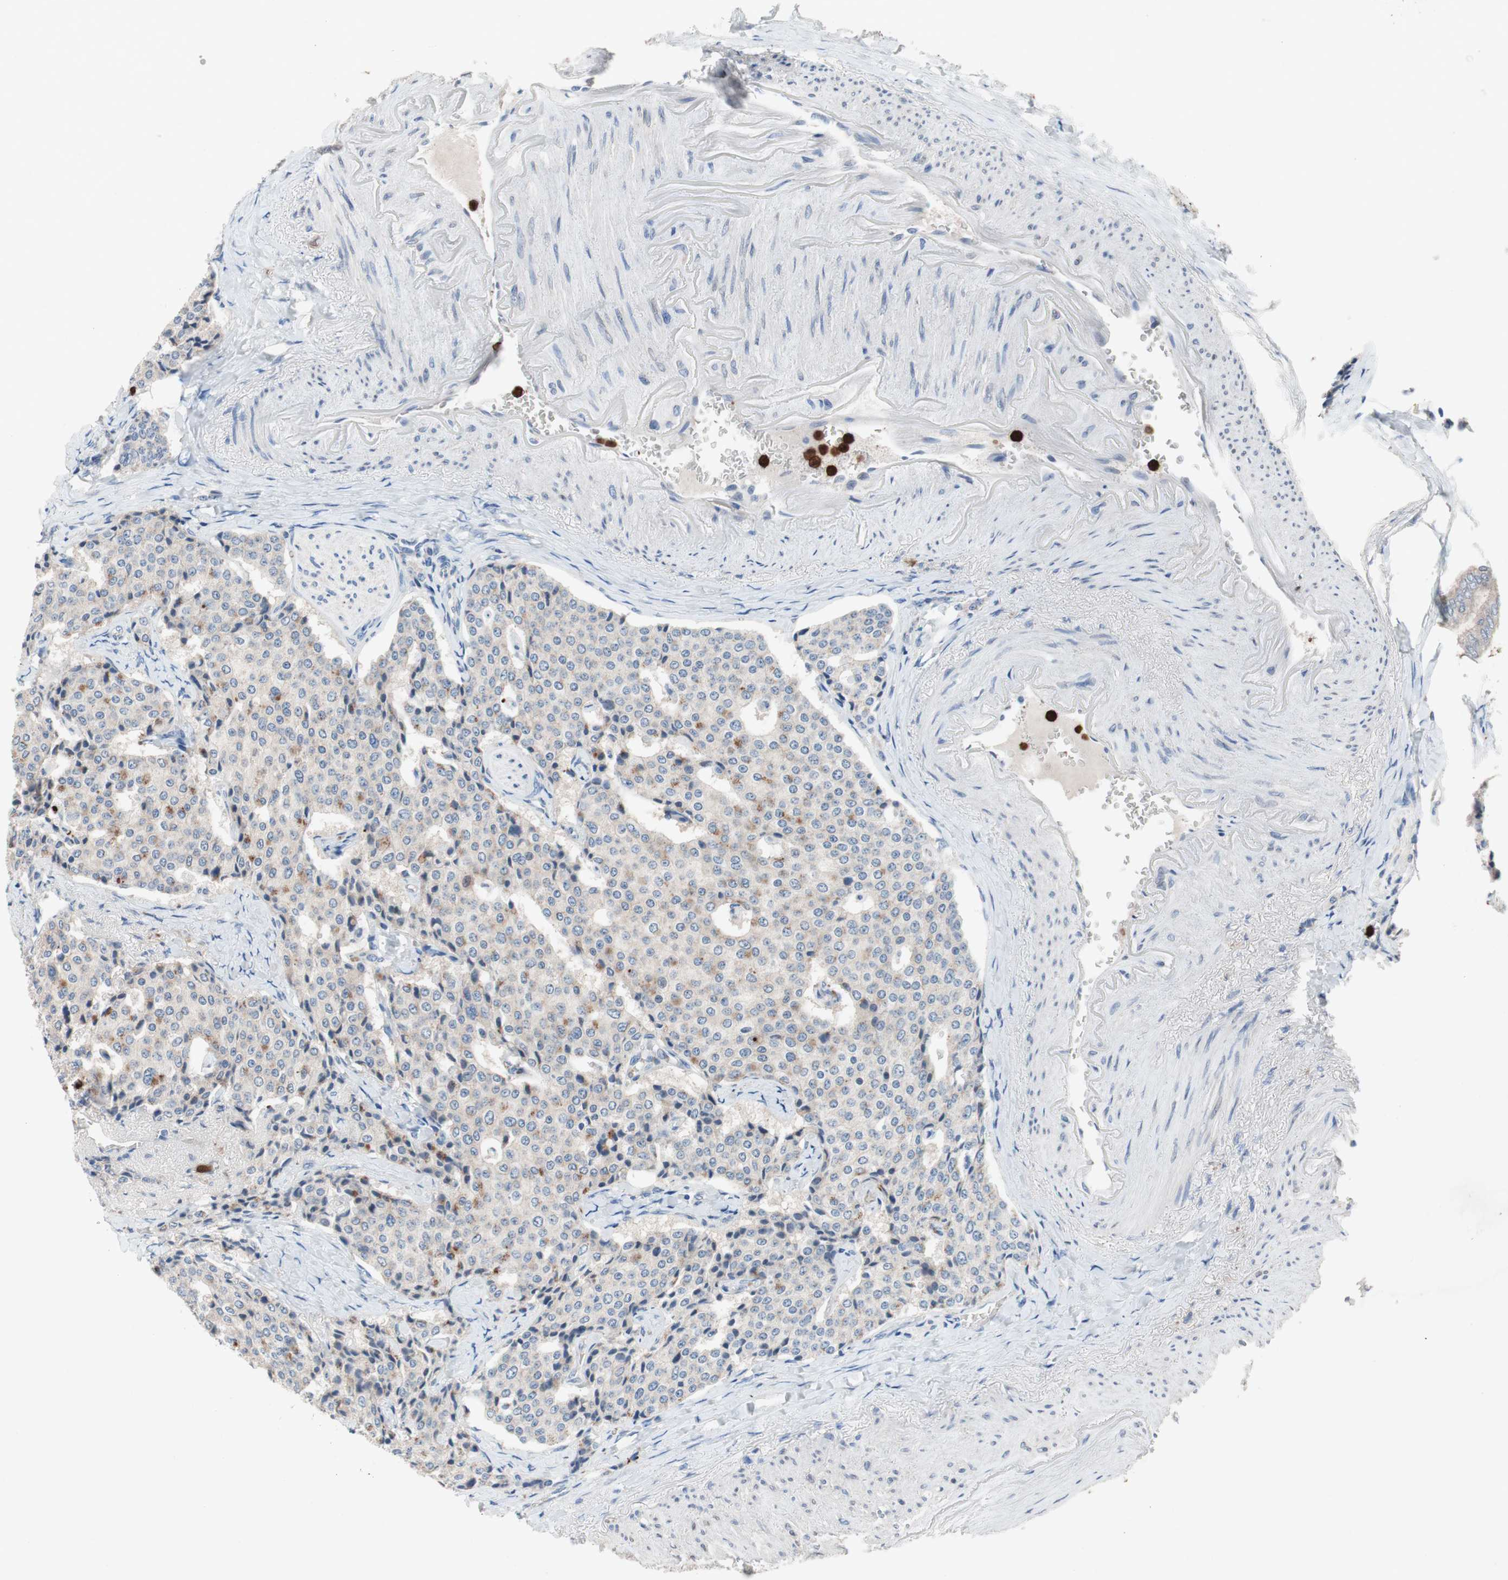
{"staining": {"intensity": "weak", "quantity": "<25%", "location": "cytoplasmic/membranous"}, "tissue": "carcinoid", "cell_type": "Tumor cells", "image_type": "cancer", "snomed": [{"axis": "morphology", "description": "Carcinoid, malignant, NOS"}, {"axis": "topography", "description": "Colon"}], "caption": "High power microscopy histopathology image of an immunohistochemistry image of carcinoid, revealing no significant positivity in tumor cells.", "gene": "CLEC4D", "patient": {"sex": "female", "age": 61}}